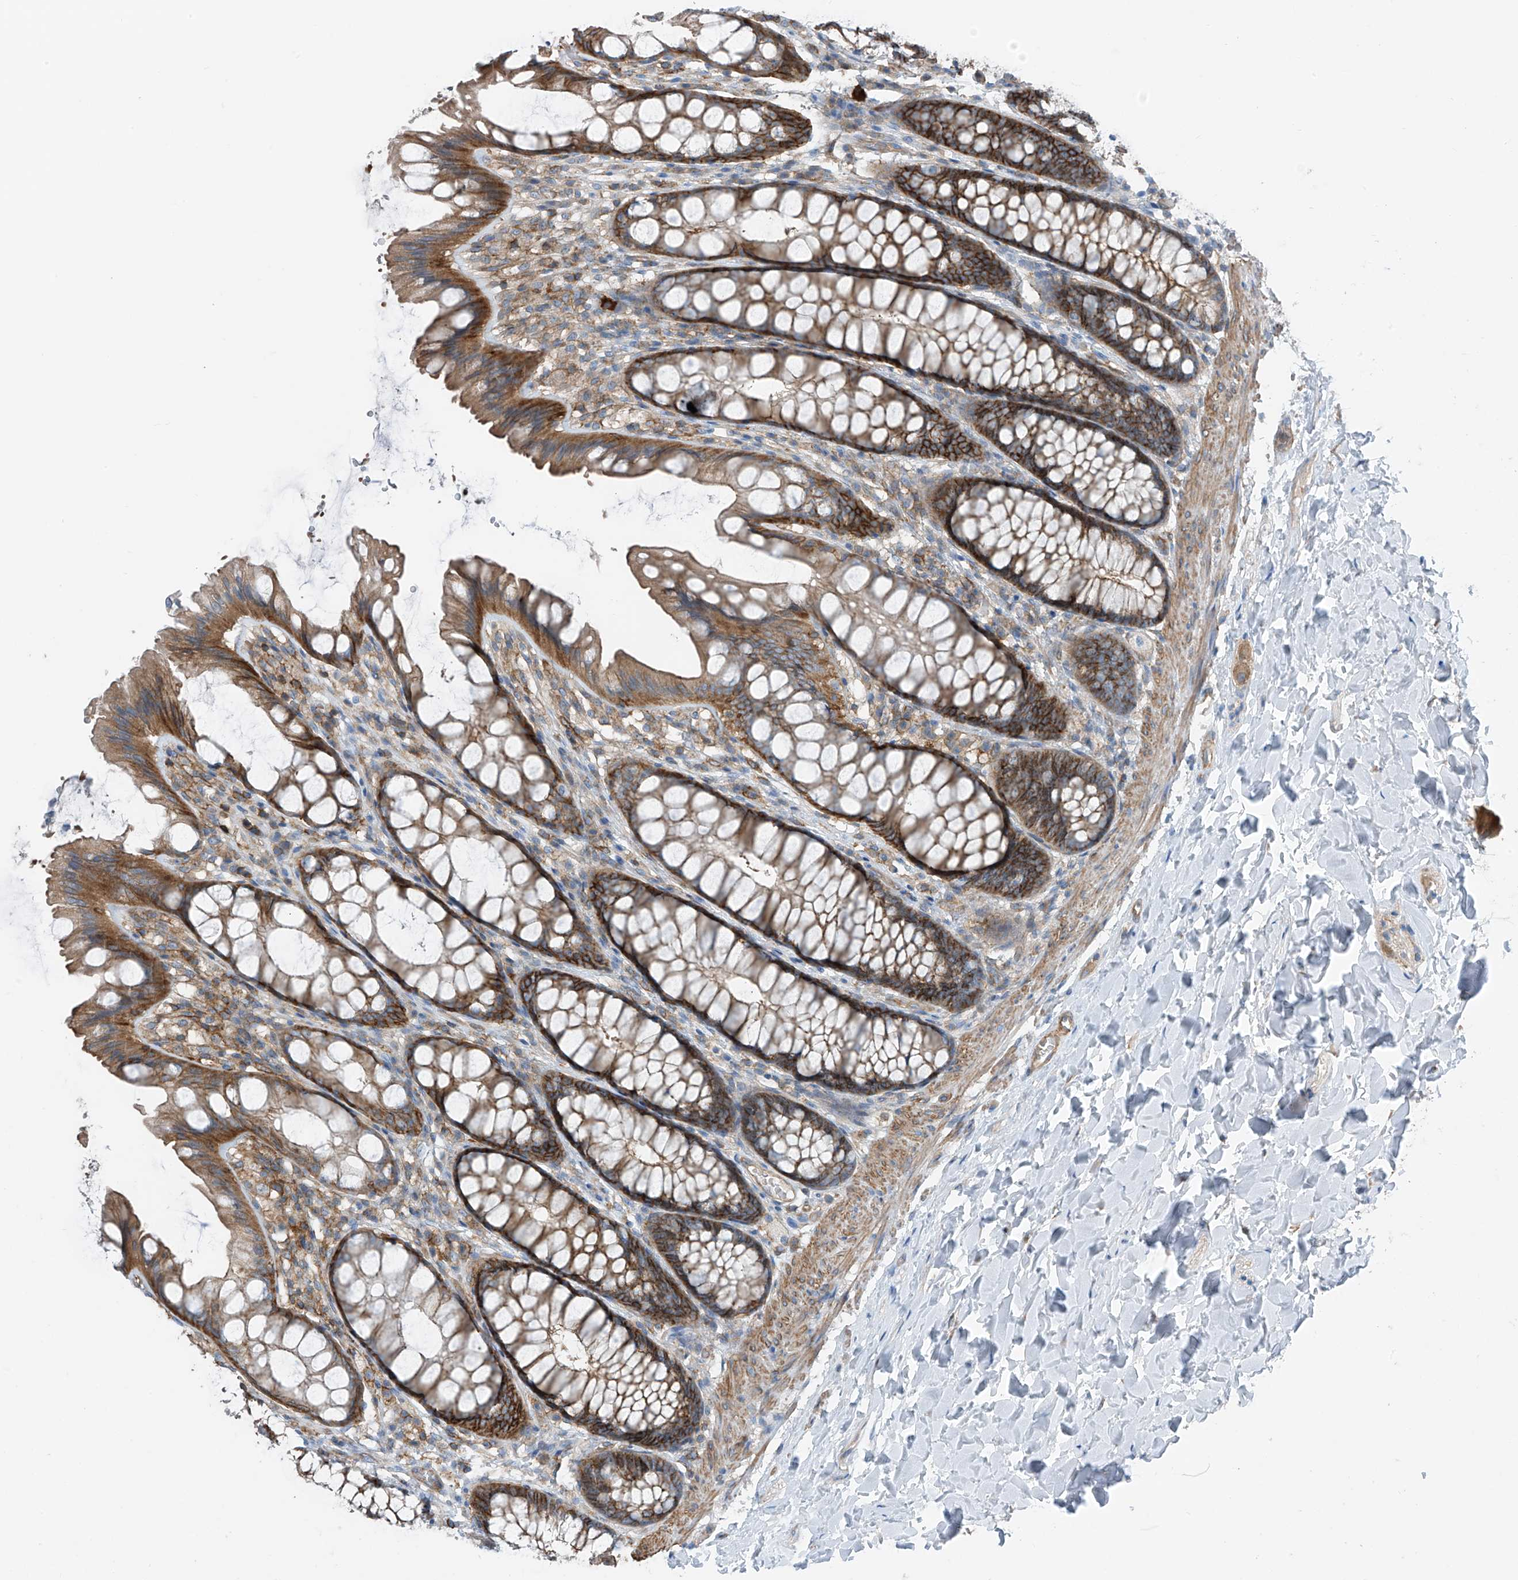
{"staining": {"intensity": "moderate", "quantity": ">75%", "location": "cytoplasmic/membranous"}, "tissue": "colon", "cell_type": "Endothelial cells", "image_type": "normal", "snomed": [{"axis": "morphology", "description": "Normal tissue, NOS"}, {"axis": "topography", "description": "Colon"}], "caption": "IHC (DAB) staining of normal colon displays moderate cytoplasmic/membranous protein staining in about >75% of endothelial cells. (DAB (3,3'-diaminobenzidine) IHC, brown staining for protein, blue staining for nuclei).", "gene": "SLC1A5", "patient": {"sex": "male", "age": 47}}